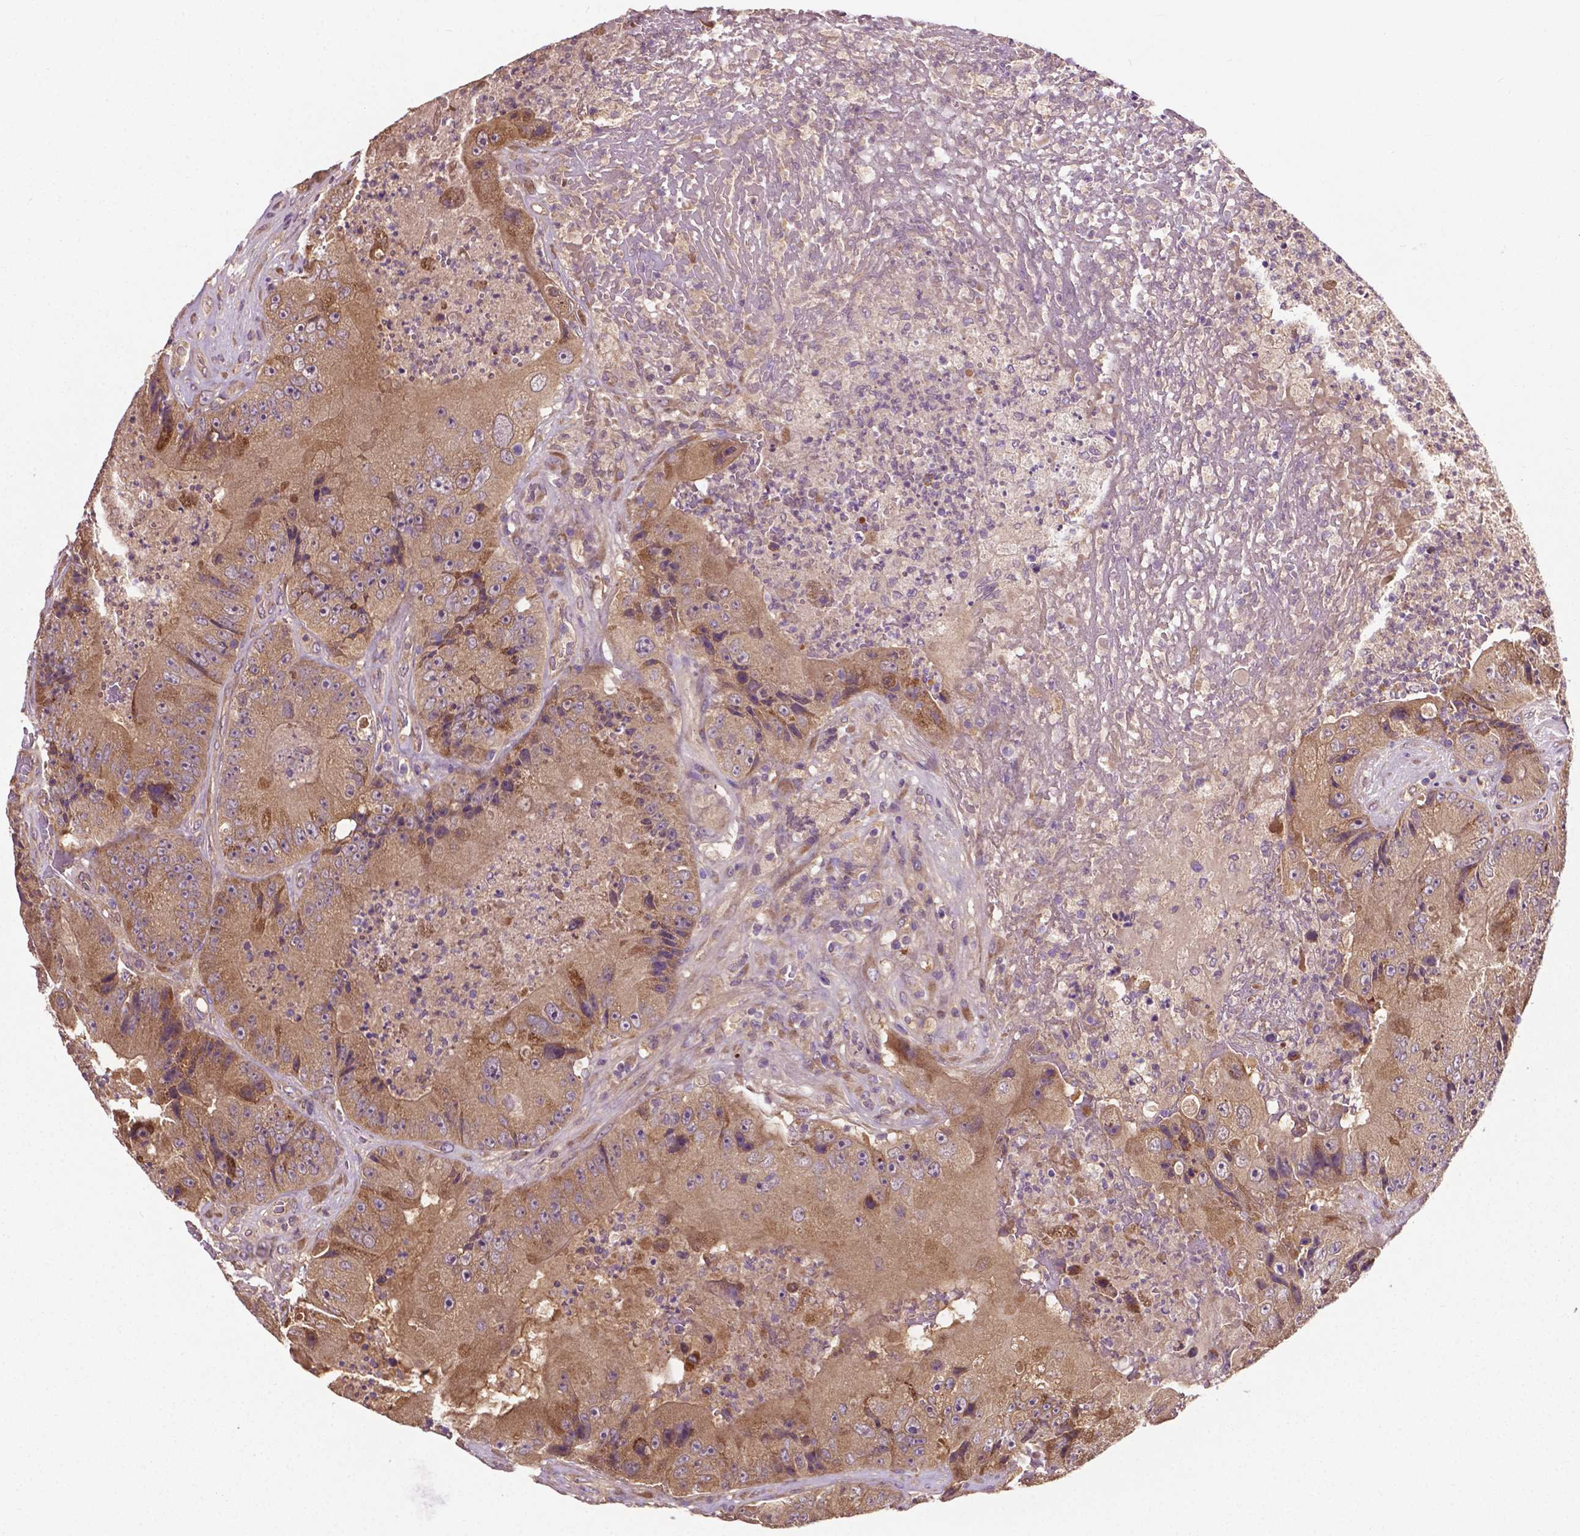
{"staining": {"intensity": "moderate", "quantity": ">75%", "location": "cytoplasmic/membranous"}, "tissue": "colorectal cancer", "cell_type": "Tumor cells", "image_type": "cancer", "snomed": [{"axis": "morphology", "description": "Adenocarcinoma, NOS"}, {"axis": "topography", "description": "Colon"}], "caption": "Colorectal cancer stained for a protein (brown) reveals moderate cytoplasmic/membranous positive positivity in approximately >75% of tumor cells.", "gene": "GJA9", "patient": {"sex": "female", "age": 86}}